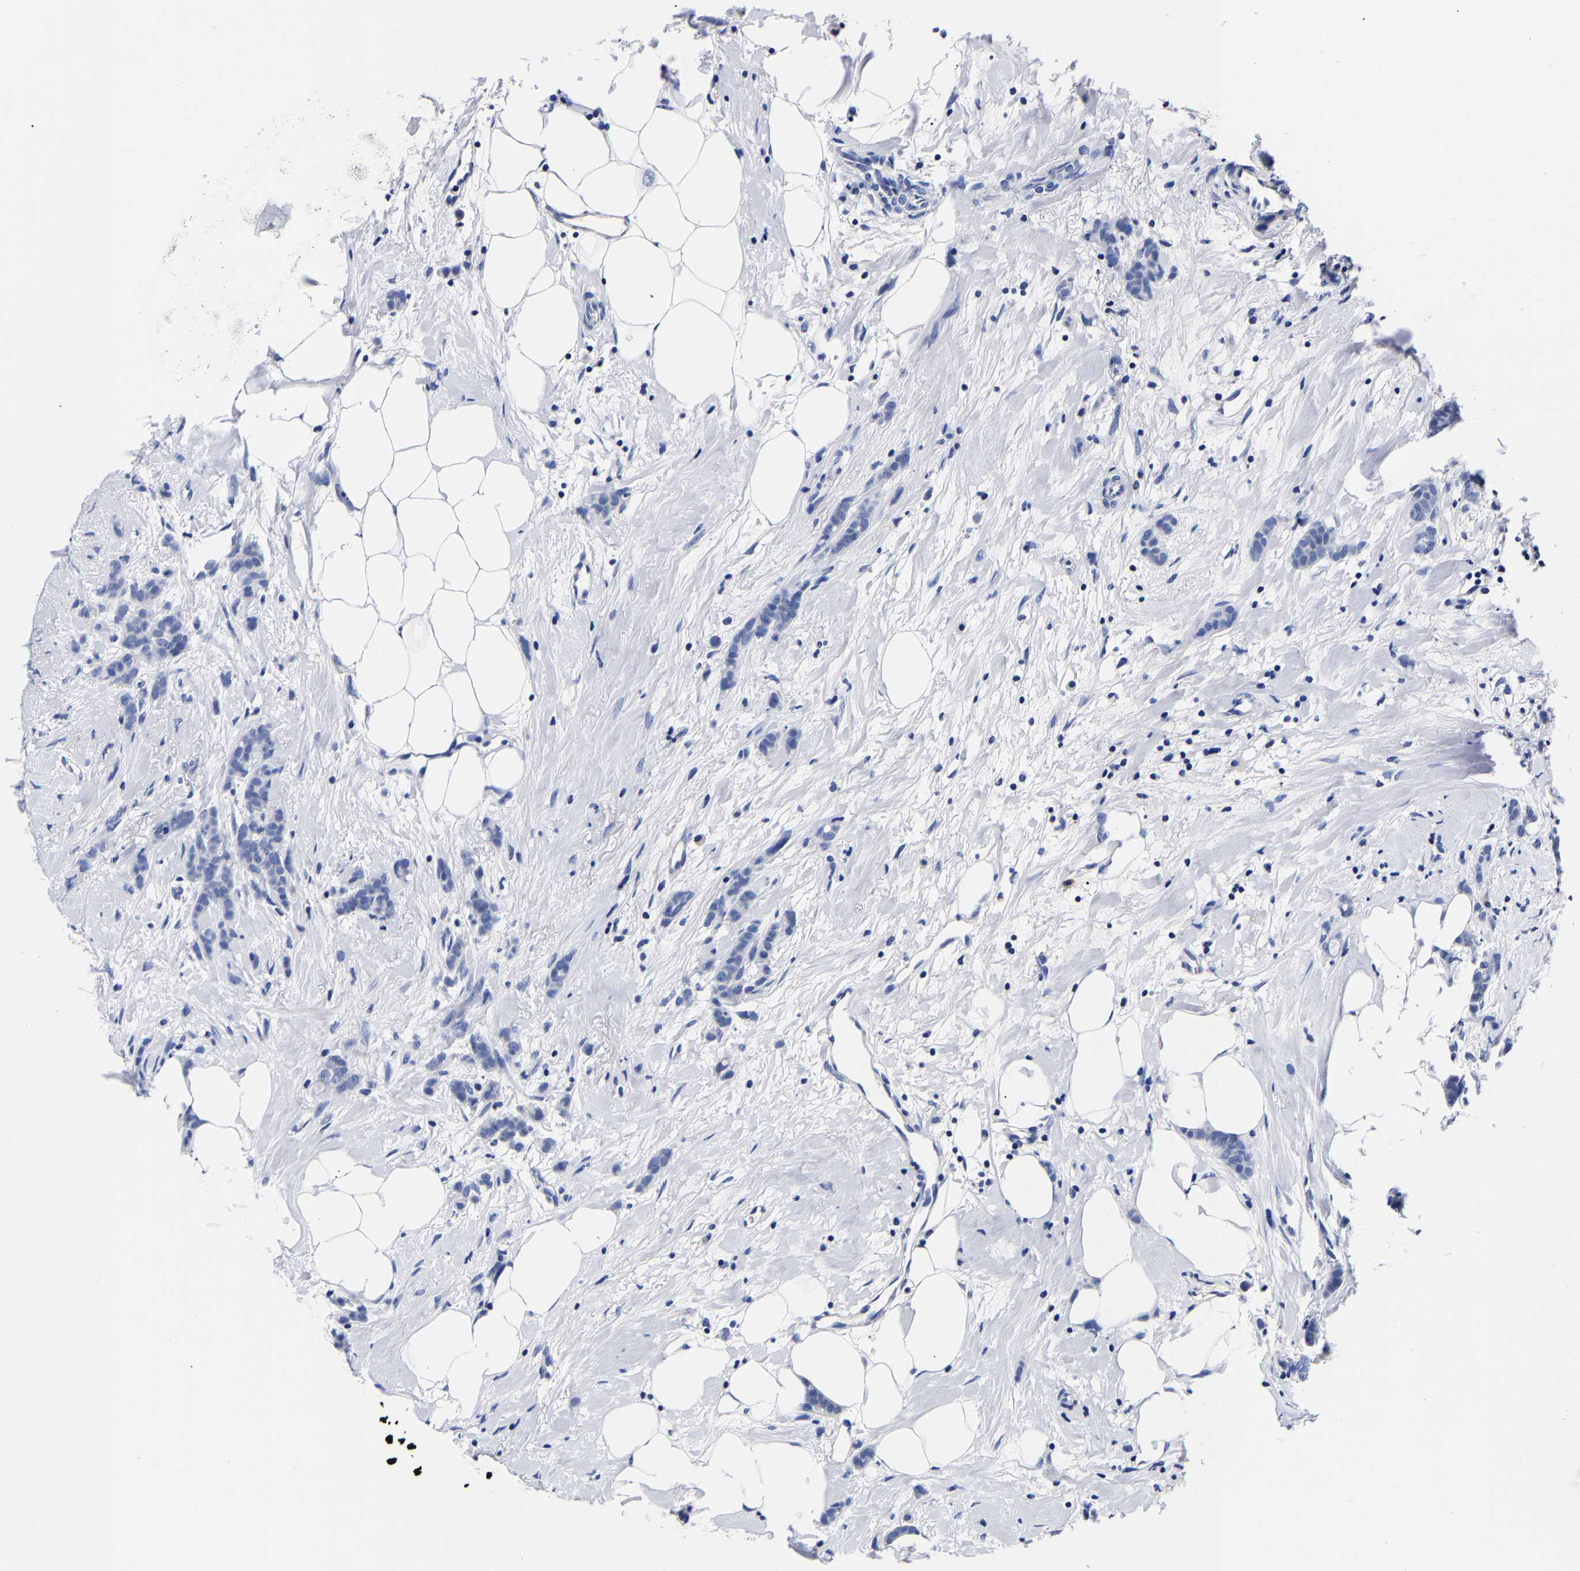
{"staining": {"intensity": "negative", "quantity": "none", "location": "none"}, "tissue": "breast cancer", "cell_type": "Tumor cells", "image_type": "cancer", "snomed": [{"axis": "morphology", "description": "Lobular carcinoma, in situ"}, {"axis": "morphology", "description": "Lobular carcinoma"}, {"axis": "topography", "description": "Breast"}], "caption": "A photomicrograph of breast lobular carcinoma stained for a protein reveals no brown staining in tumor cells.", "gene": "CPA2", "patient": {"sex": "female", "age": 41}}